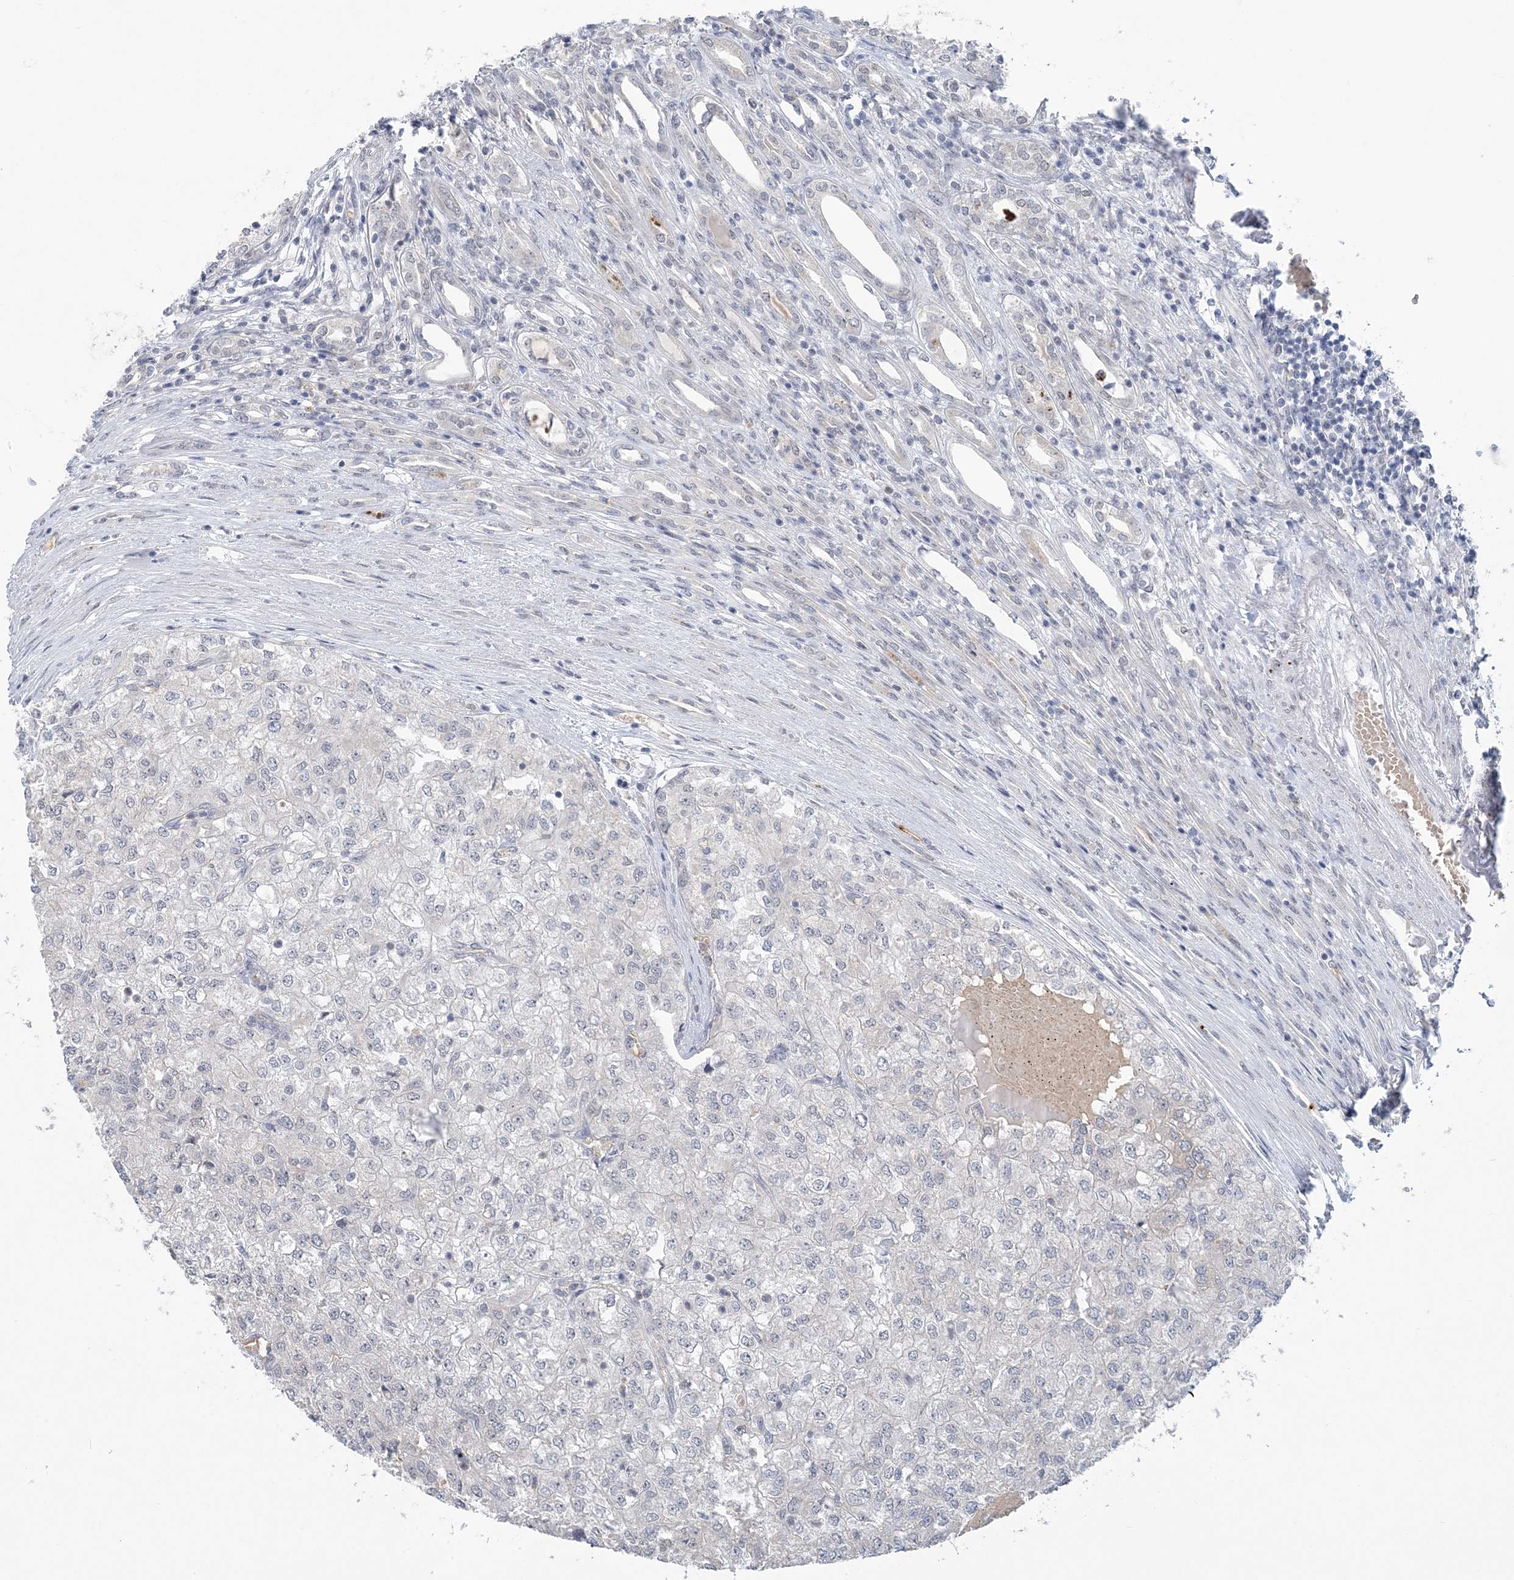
{"staining": {"intensity": "negative", "quantity": "none", "location": "none"}, "tissue": "renal cancer", "cell_type": "Tumor cells", "image_type": "cancer", "snomed": [{"axis": "morphology", "description": "Adenocarcinoma, NOS"}, {"axis": "topography", "description": "Kidney"}], "caption": "Tumor cells show no significant protein staining in renal cancer (adenocarcinoma).", "gene": "ZBTB7A", "patient": {"sex": "female", "age": 54}}